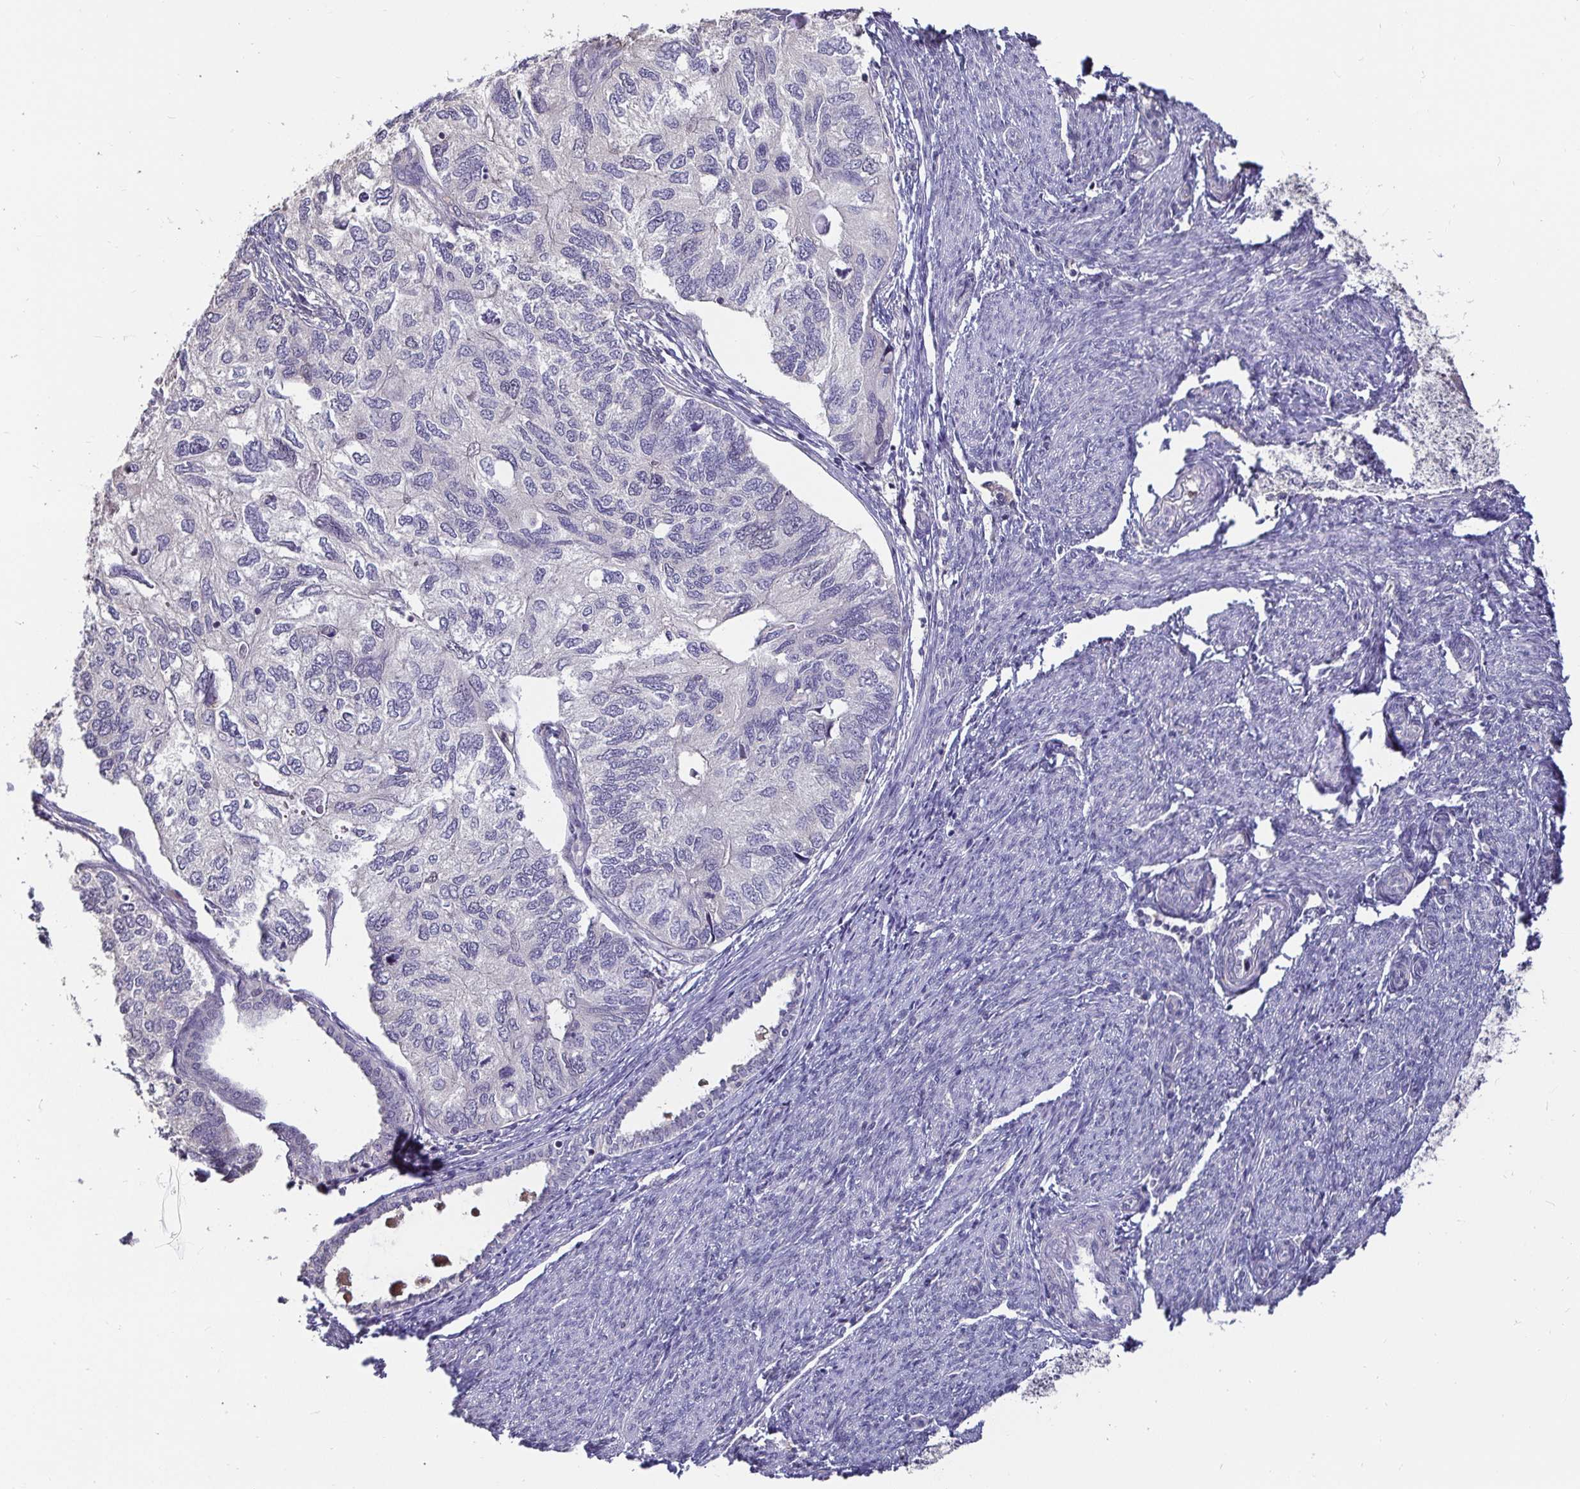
{"staining": {"intensity": "negative", "quantity": "none", "location": "none"}, "tissue": "endometrial cancer", "cell_type": "Tumor cells", "image_type": "cancer", "snomed": [{"axis": "morphology", "description": "Carcinoma, NOS"}, {"axis": "topography", "description": "Uterus"}], "caption": "Tumor cells show no significant positivity in endometrial cancer (carcinoma).", "gene": "ANLN", "patient": {"sex": "female", "age": 76}}